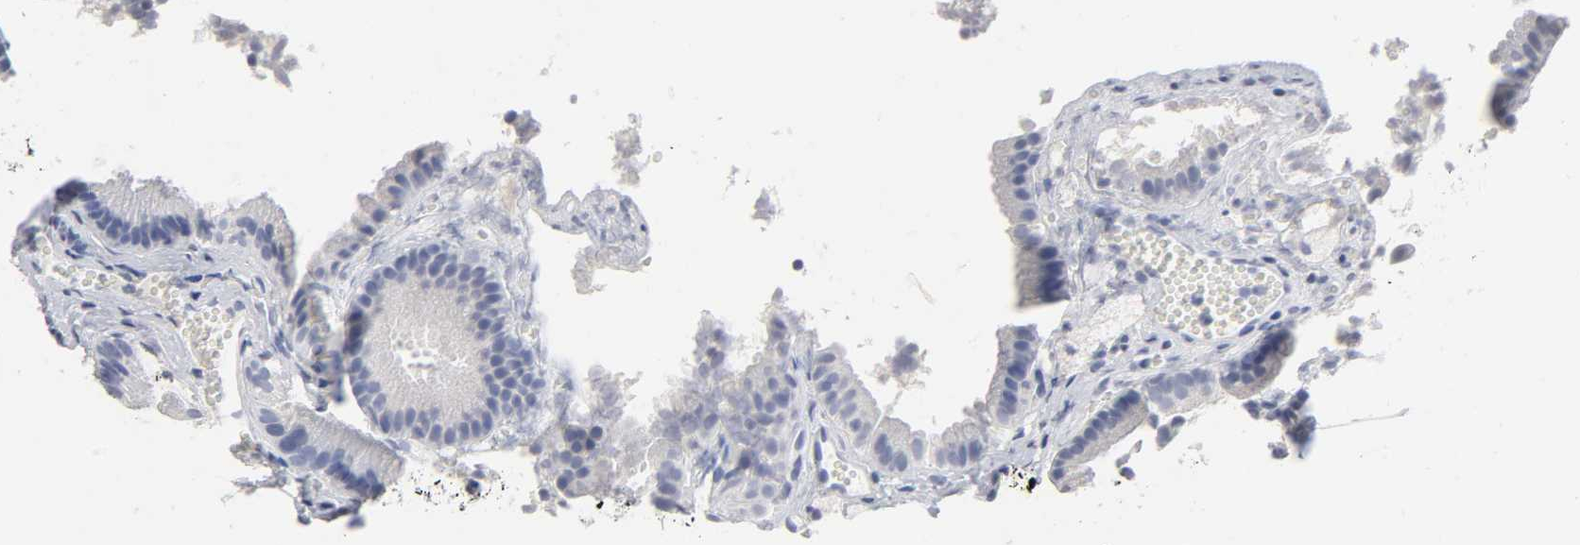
{"staining": {"intensity": "negative", "quantity": "none", "location": "none"}, "tissue": "gallbladder", "cell_type": "Glandular cells", "image_type": "normal", "snomed": [{"axis": "morphology", "description": "Normal tissue, NOS"}, {"axis": "topography", "description": "Gallbladder"}], "caption": "There is no significant staining in glandular cells of gallbladder. (IHC, brightfield microscopy, high magnification).", "gene": "SLCO1B3", "patient": {"sex": "female", "age": 24}}